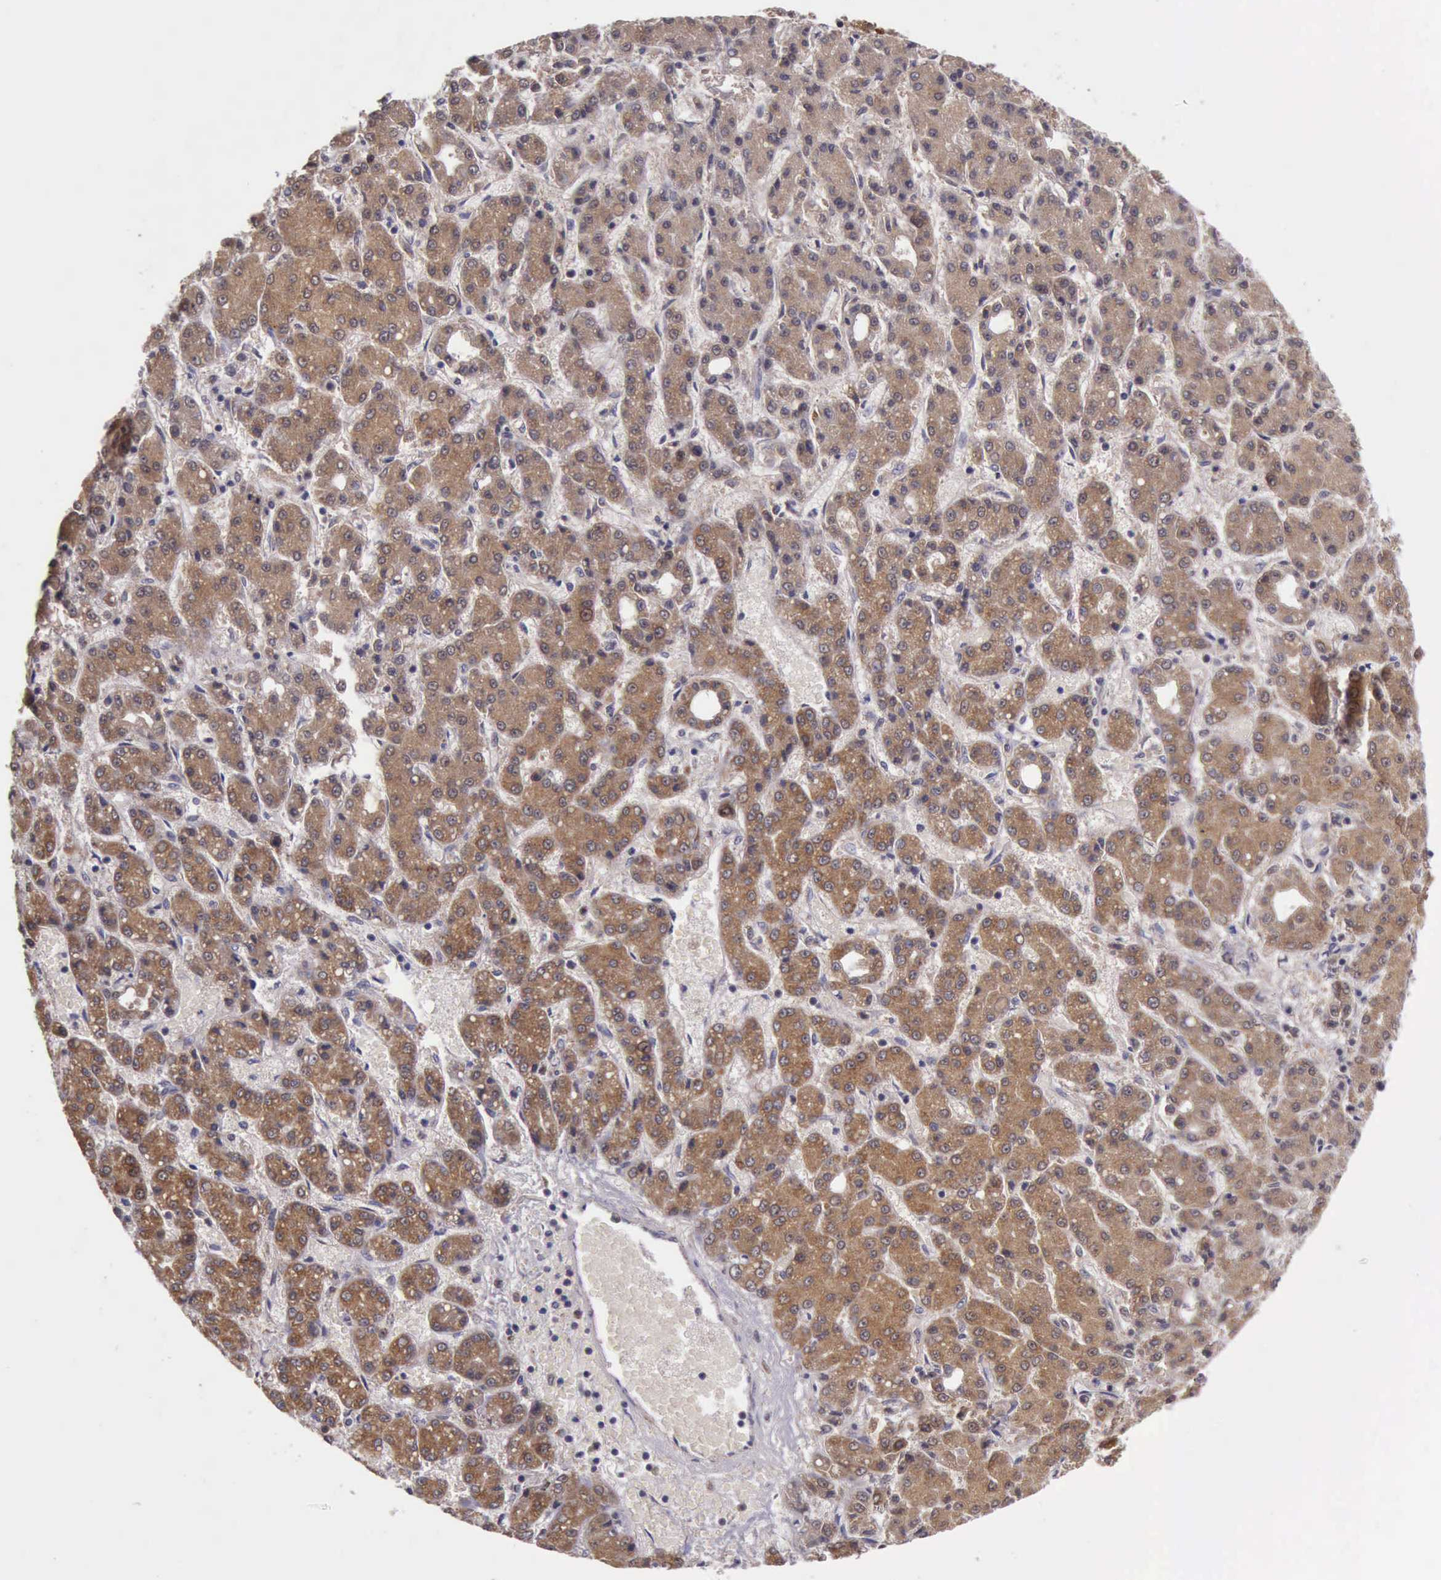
{"staining": {"intensity": "strong", "quantity": ">75%", "location": "cytoplasmic/membranous"}, "tissue": "liver cancer", "cell_type": "Tumor cells", "image_type": "cancer", "snomed": [{"axis": "morphology", "description": "Carcinoma, Hepatocellular, NOS"}, {"axis": "topography", "description": "Liver"}], "caption": "An IHC photomicrograph of neoplastic tissue is shown. Protein staining in brown shows strong cytoplasmic/membranous positivity in liver cancer (hepatocellular carcinoma) within tumor cells. (DAB = brown stain, brightfield microscopy at high magnification).", "gene": "TXN2", "patient": {"sex": "male", "age": 69}}